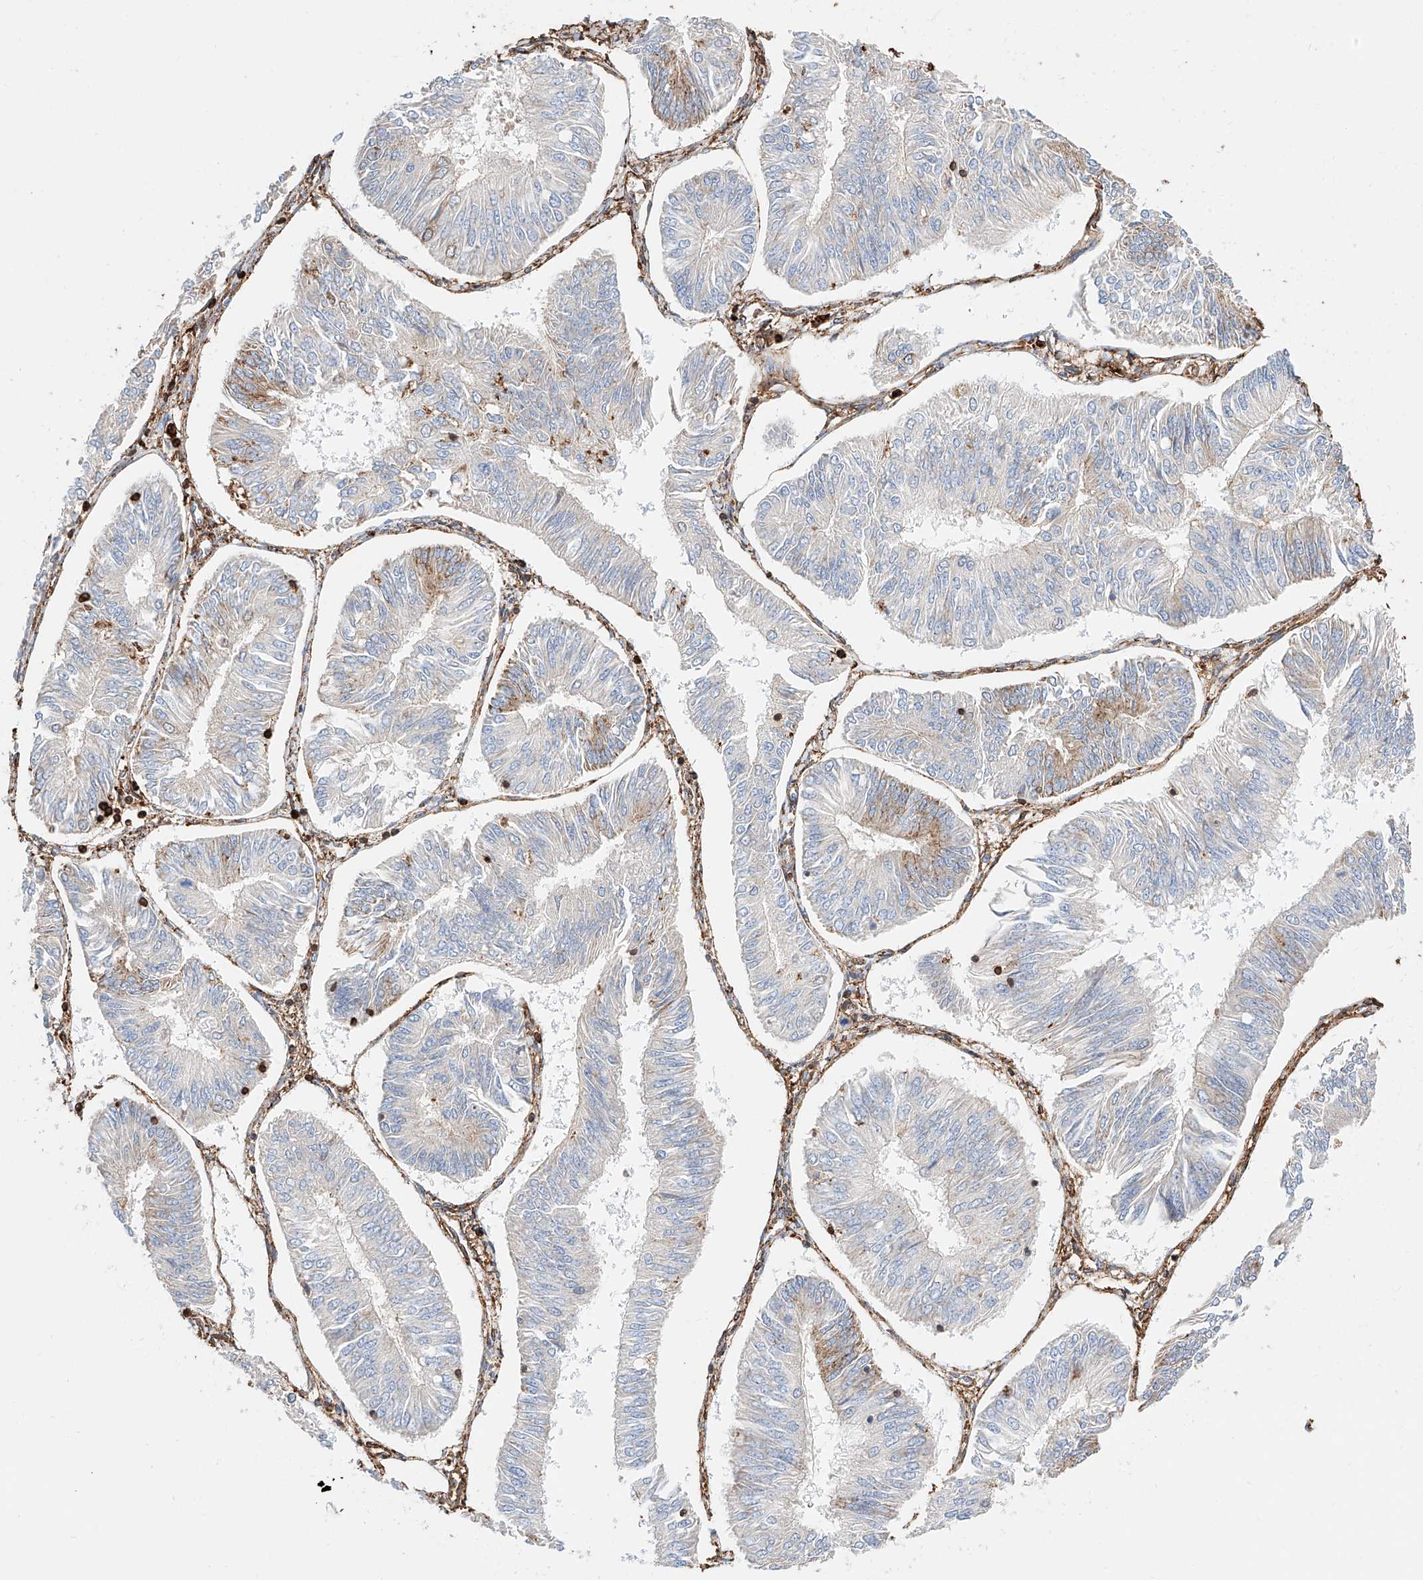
{"staining": {"intensity": "weak", "quantity": "<25%", "location": "cytoplasmic/membranous"}, "tissue": "endometrial cancer", "cell_type": "Tumor cells", "image_type": "cancer", "snomed": [{"axis": "morphology", "description": "Adenocarcinoma, NOS"}, {"axis": "topography", "description": "Endometrium"}], "caption": "Human endometrial adenocarcinoma stained for a protein using immunohistochemistry demonstrates no expression in tumor cells.", "gene": "WFS1", "patient": {"sex": "female", "age": 58}}